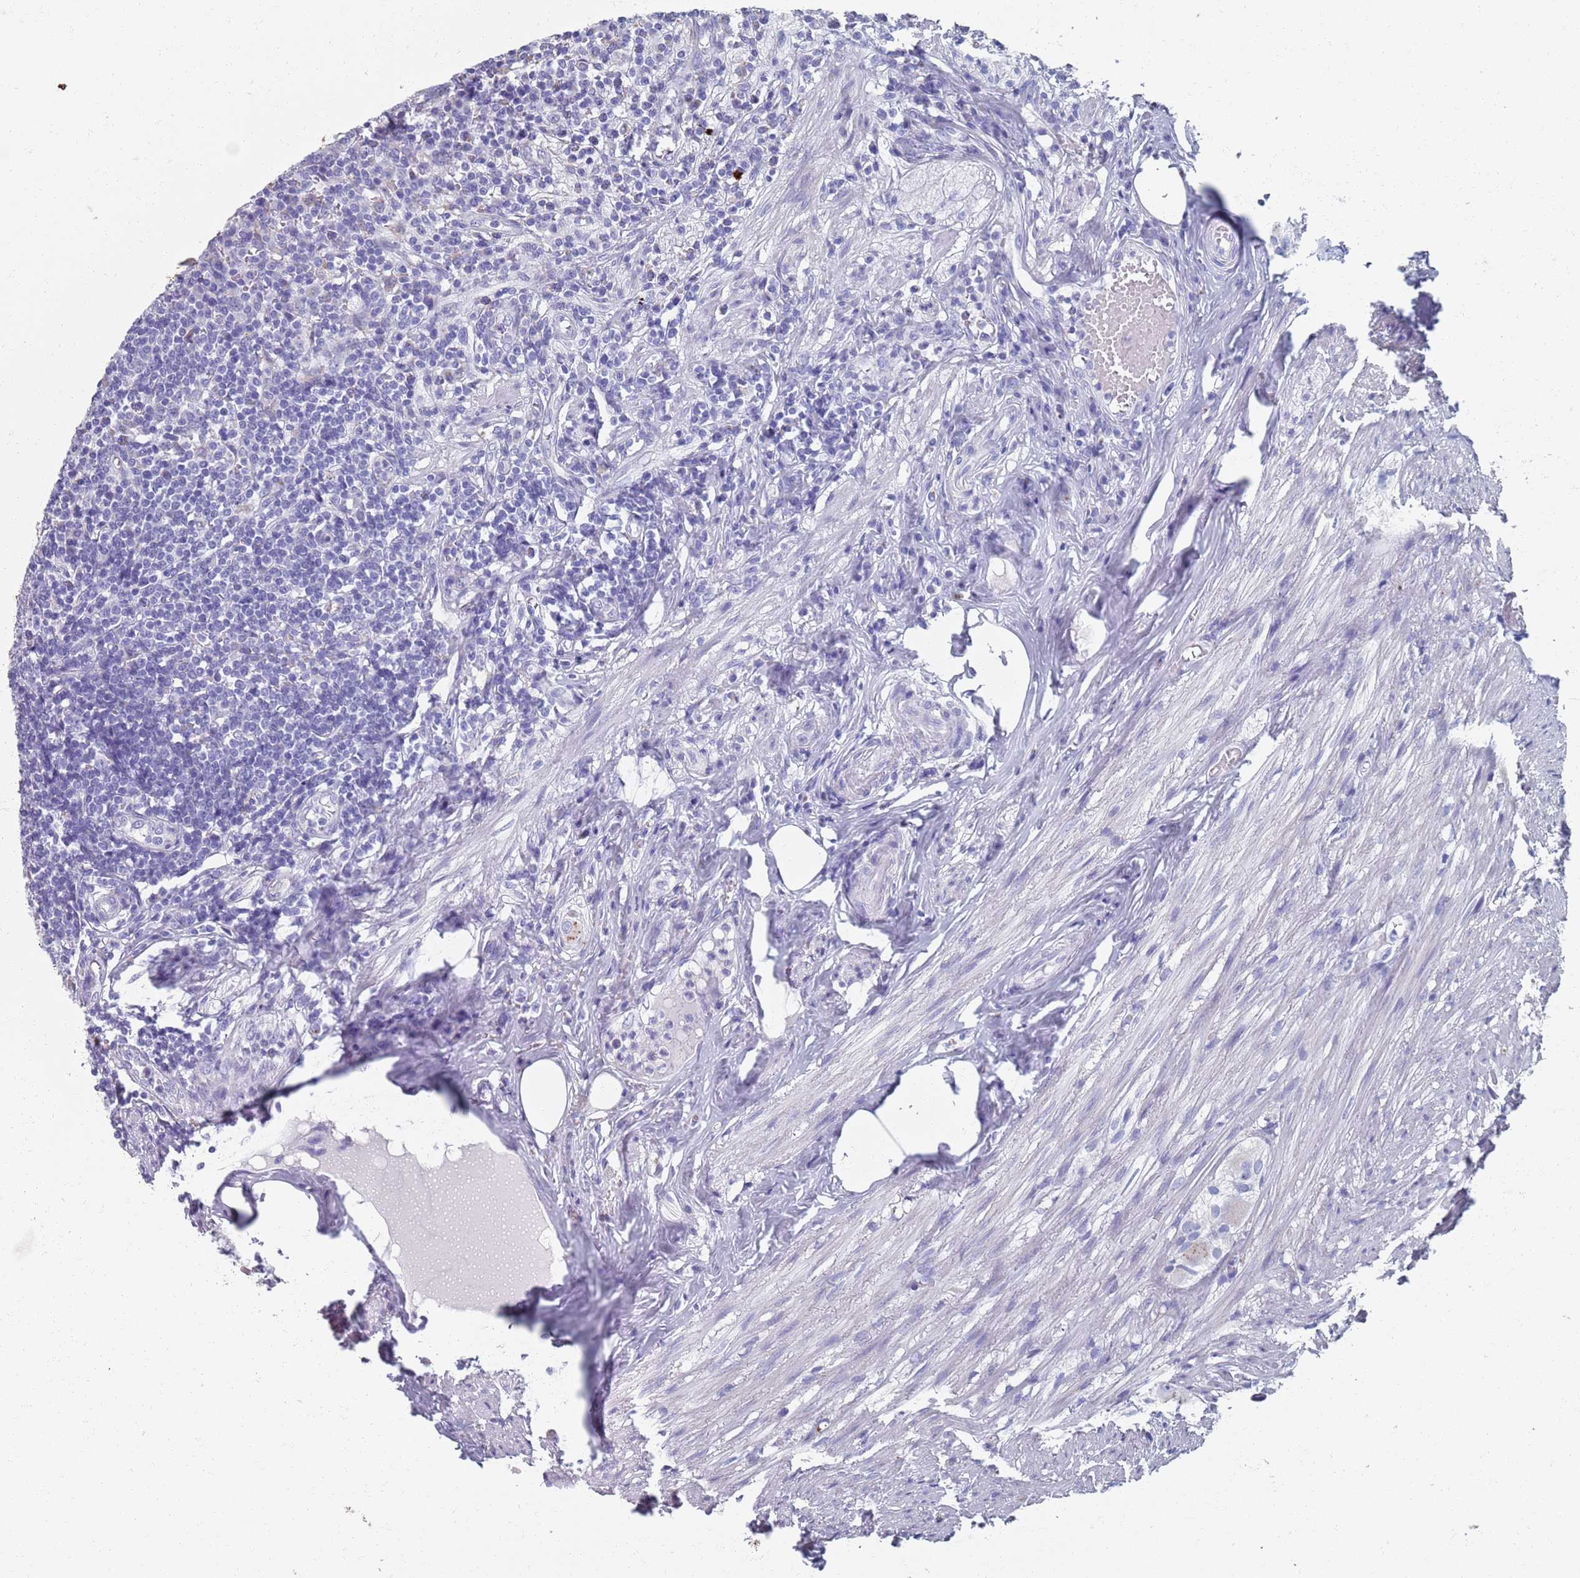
{"staining": {"intensity": "moderate", "quantity": "25%-75%", "location": "cytoplasmic/membranous"}, "tissue": "appendix", "cell_type": "Glandular cells", "image_type": "normal", "snomed": [{"axis": "morphology", "description": "Normal tissue, NOS"}, {"axis": "topography", "description": "Appendix"}], "caption": "Immunohistochemistry of normal human appendix shows medium levels of moderate cytoplasmic/membranous staining in approximately 25%-75% of glandular cells.", "gene": "PLOD1", "patient": {"sex": "male", "age": 83}}